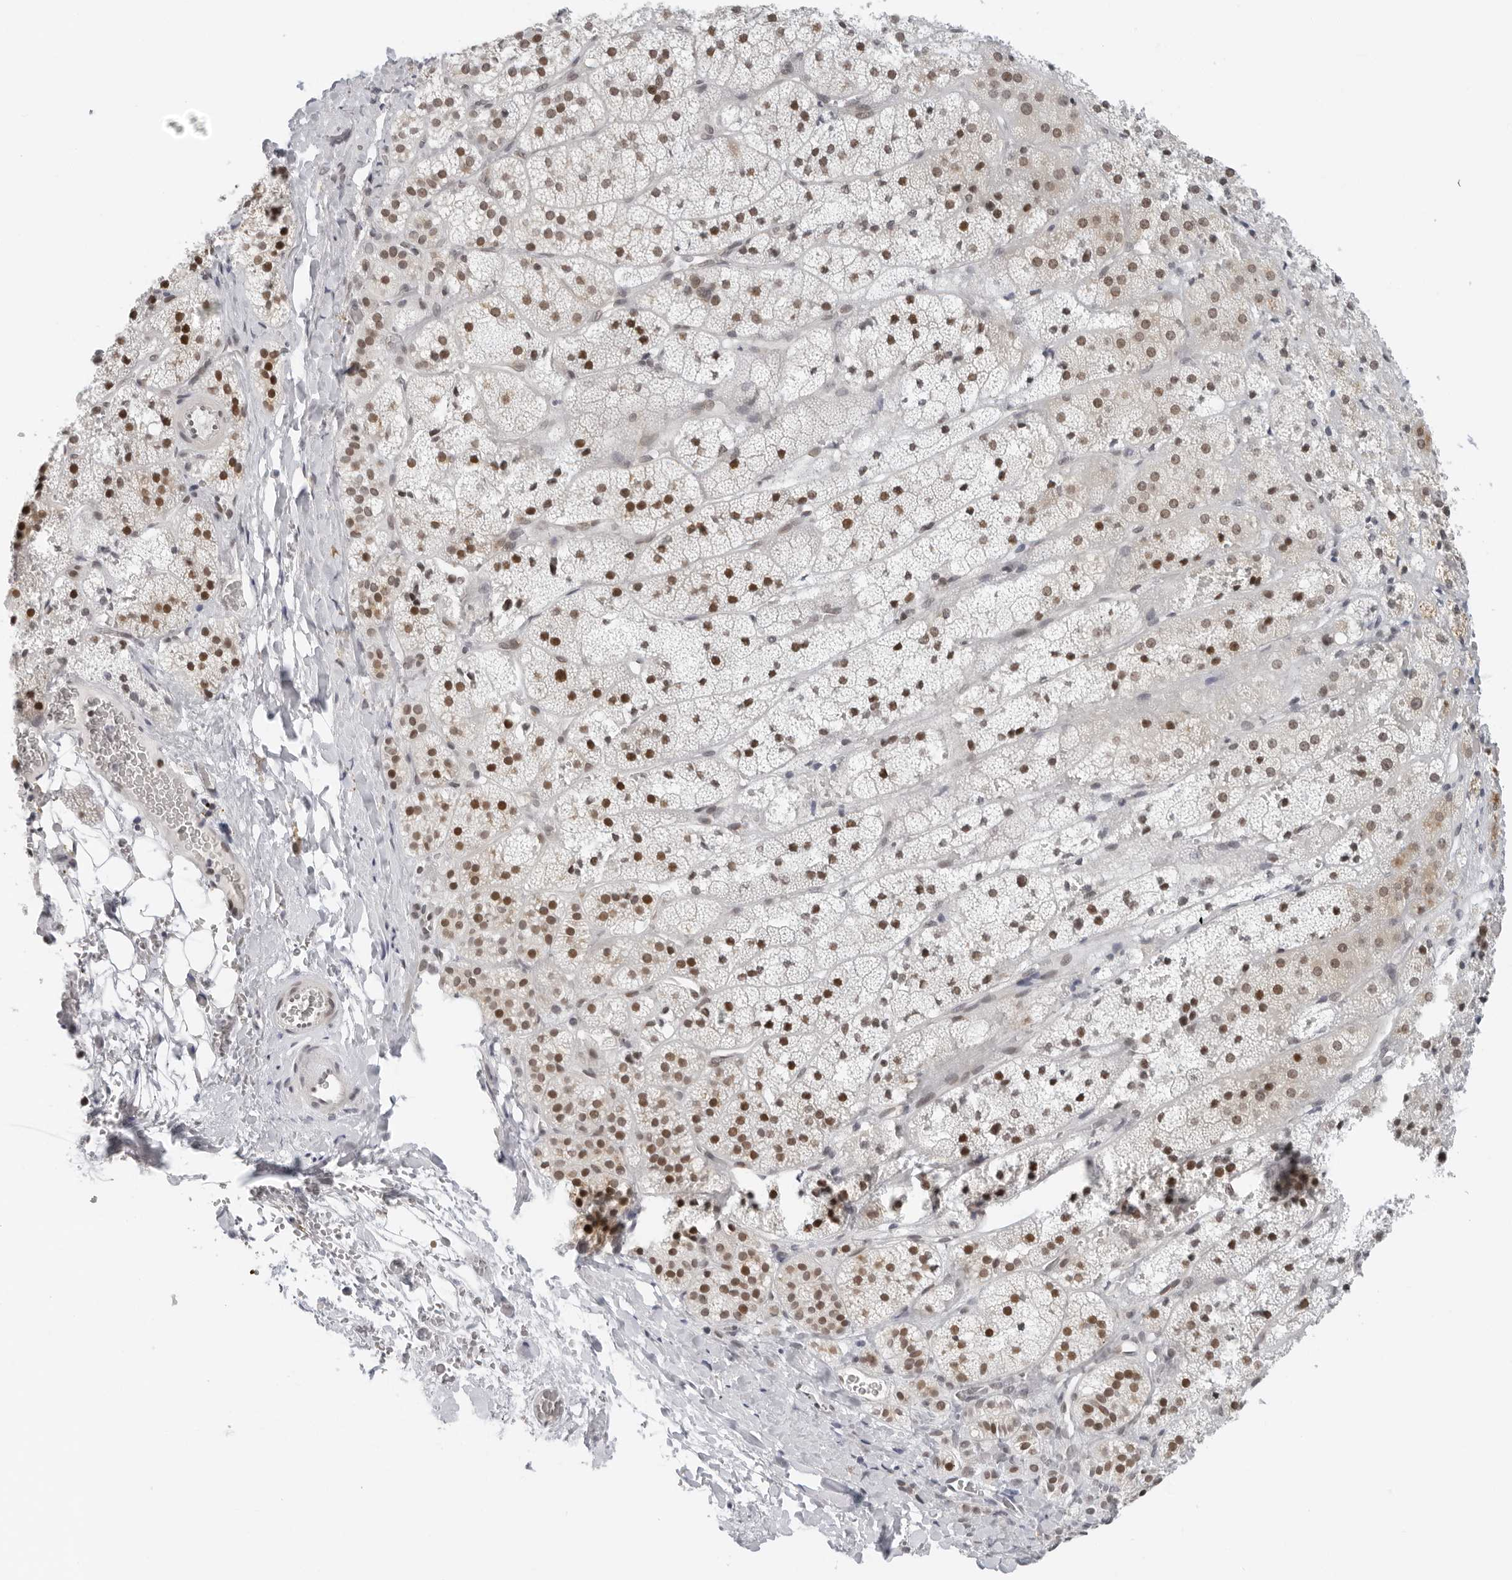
{"staining": {"intensity": "moderate", "quantity": ">75%", "location": "cytoplasmic/membranous,nuclear"}, "tissue": "adrenal gland", "cell_type": "Glandular cells", "image_type": "normal", "snomed": [{"axis": "morphology", "description": "Normal tissue, NOS"}, {"axis": "topography", "description": "Adrenal gland"}], "caption": "Adrenal gland stained with DAB immunohistochemistry reveals medium levels of moderate cytoplasmic/membranous,nuclear positivity in about >75% of glandular cells. (Stains: DAB (3,3'-diaminobenzidine) in brown, nuclei in blue, Microscopy: brightfield microscopy at high magnification).", "gene": "TOX4", "patient": {"sex": "female", "age": 44}}